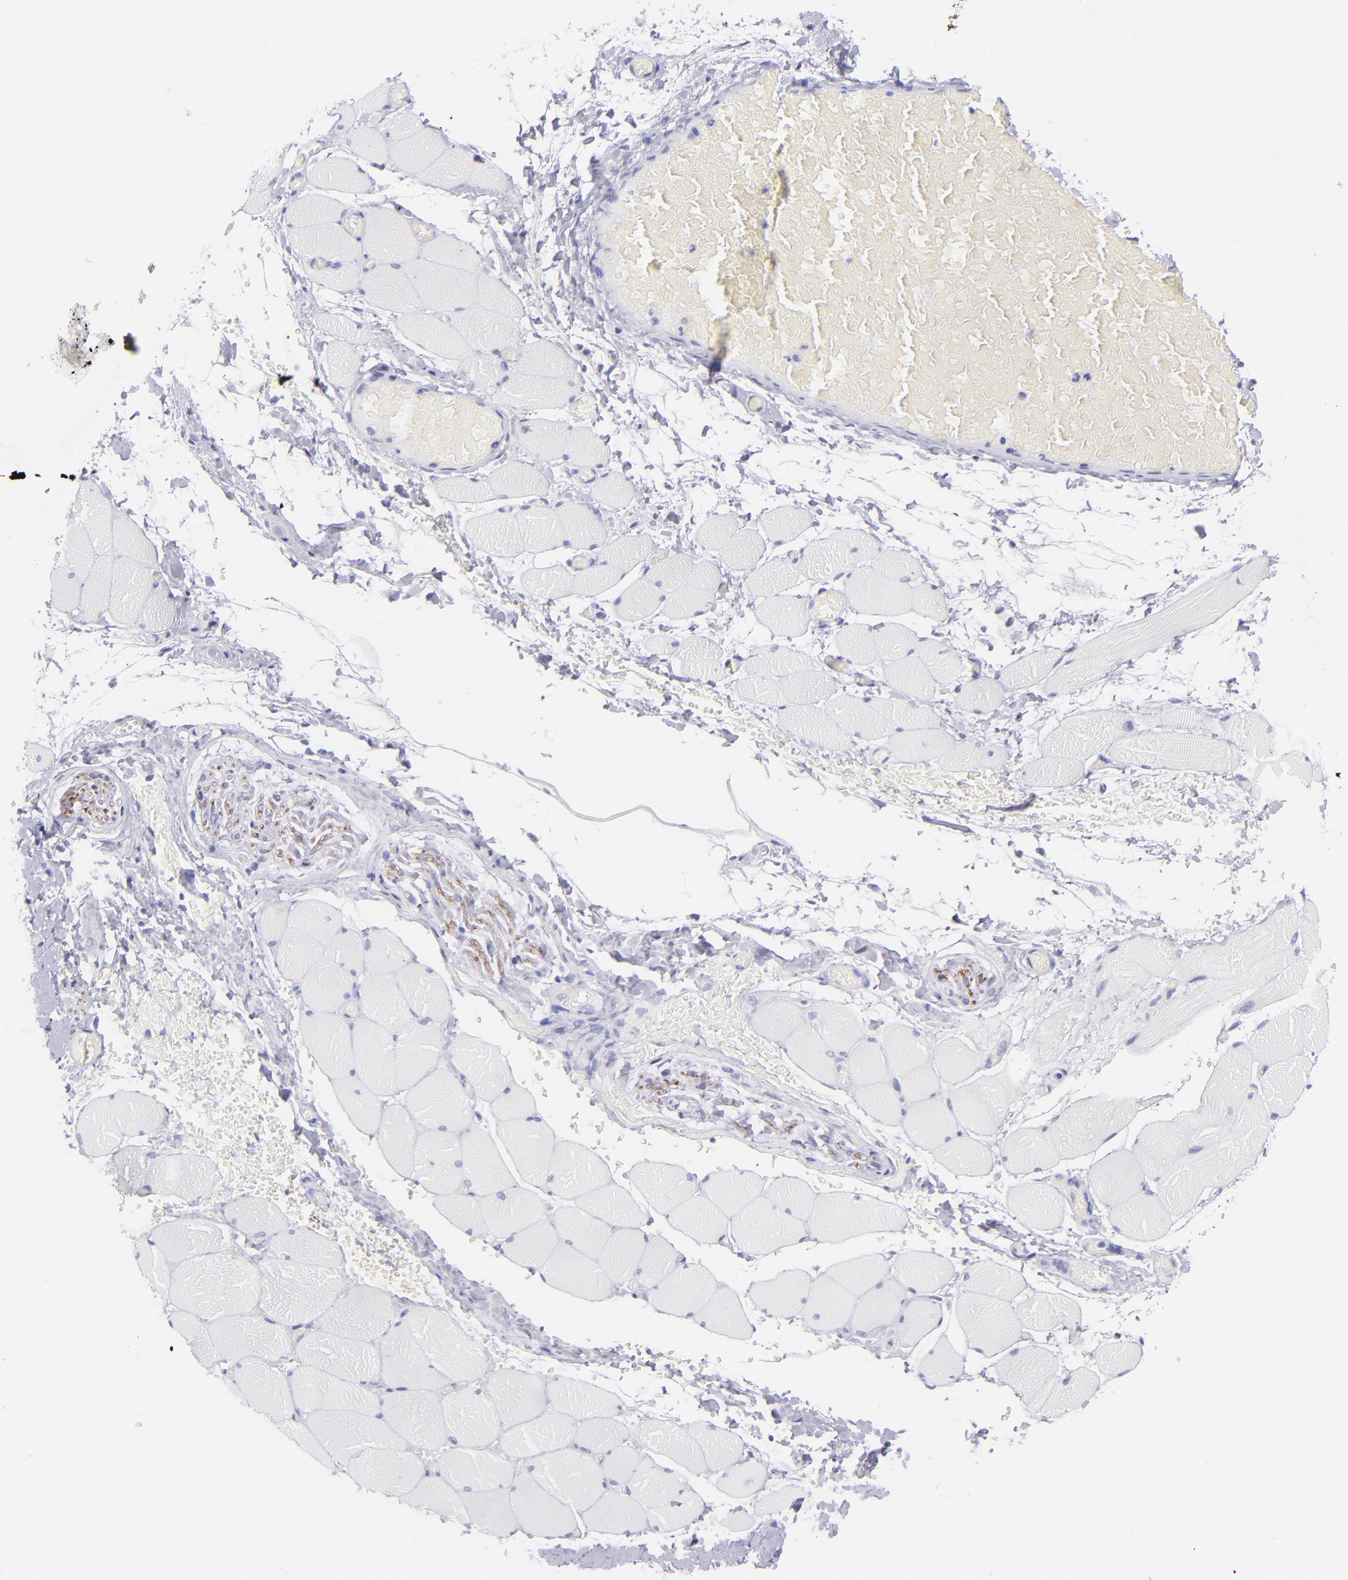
{"staining": {"intensity": "negative", "quantity": "none", "location": "none"}, "tissue": "skeletal muscle", "cell_type": "Myocytes", "image_type": "normal", "snomed": [{"axis": "morphology", "description": "Normal tissue, NOS"}, {"axis": "topography", "description": "Skeletal muscle"}, {"axis": "topography", "description": "Soft tissue"}], "caption": "Myocytes are negative for brown protein staining in benign skeletal muscle. (Stains: DAB IHC with hematoxylin counter stain, Microscopy: brightfield microscopy at high magnification).", "gene": "CNP", "patient": {"sex": "female", "age": 58}}